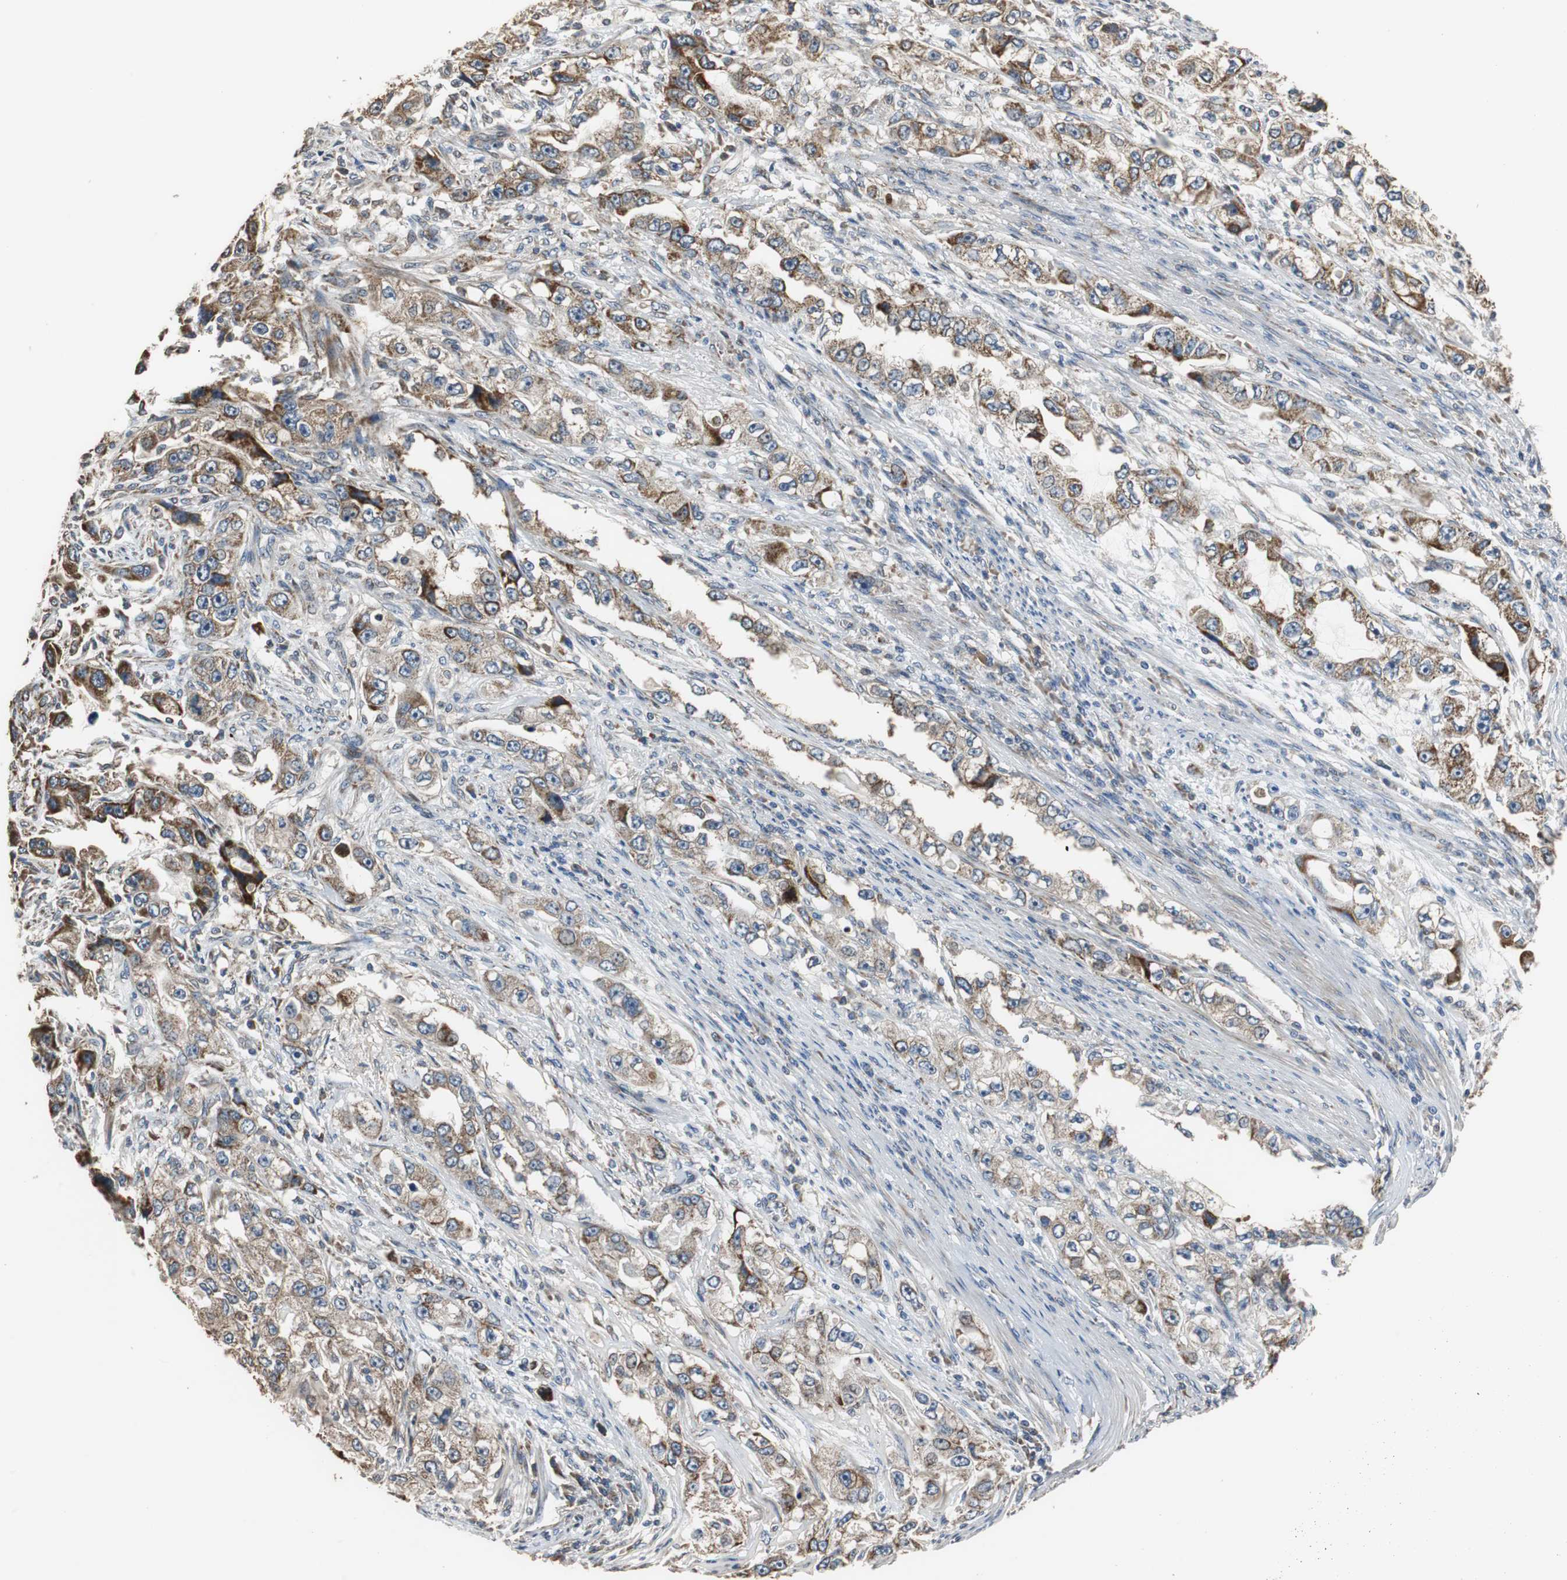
{"staining": {"intensity": "moderate", "quantity": ">75%", "location": "cytoplasmic/membranous"}, "tissue": "stomach cancer", "cell_type": "Tumor cells", "image_type": "cancer", "snomed": [{"axis": "morphology", "description": "Adenocarcinoma, NOS"}, {"axis": "topography", "description": "Stomach, lower"}], "caption": "Immunohistochemical staining of human stomach cancer shows medium levels of moderate cytoplasmic/membranous expression in approximately >75% of tumor cells. (Stains: DAB (3,3'-diaminobenzidine) in brown, nuclei in blue, Microscopy: brightfield microscopy at high magnification).", "gene": "HMGCL", "patient": {"sex": "female", "age": 93}}